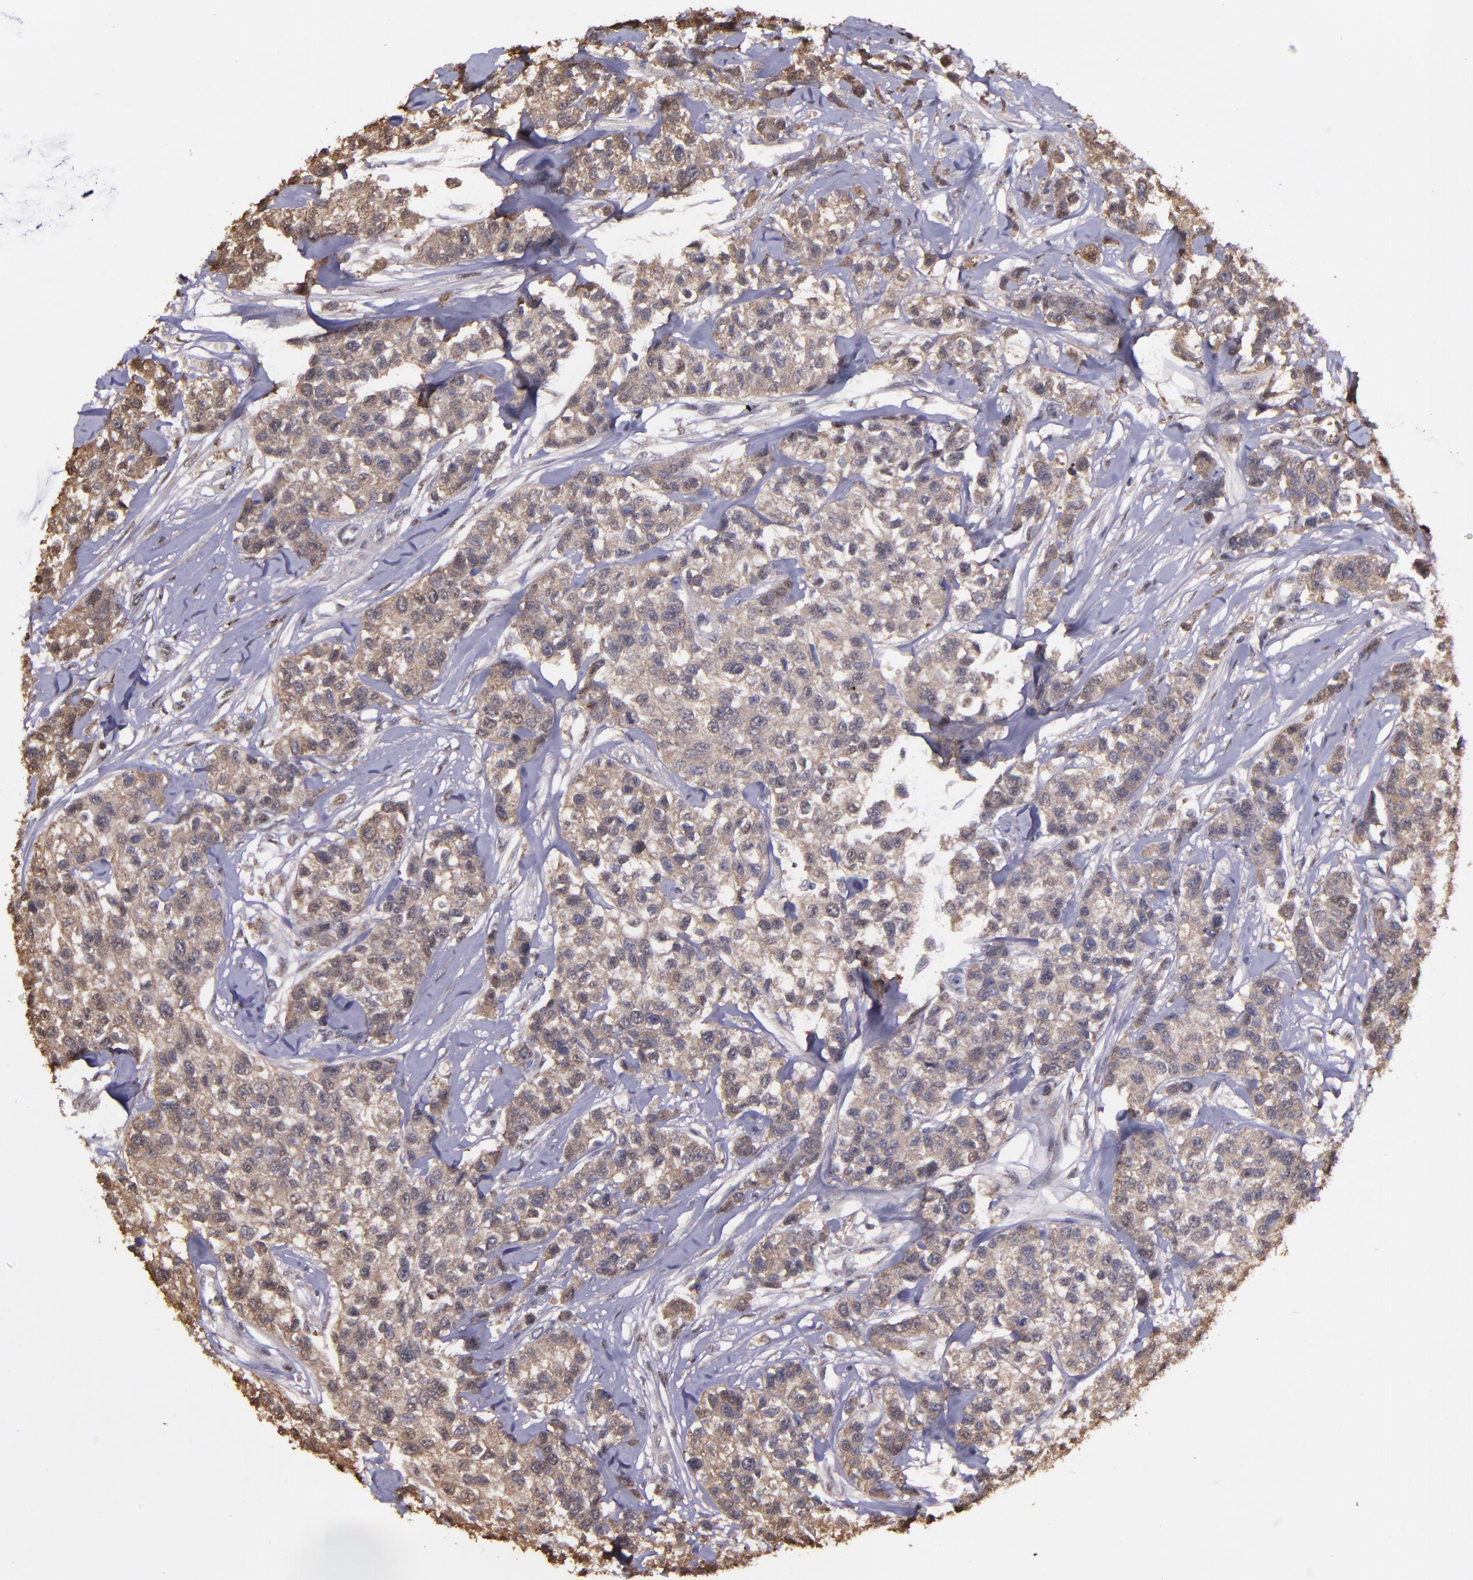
{"staining": {"intensity": "moderate", "quantity": ">75%", "location": "cytoplasmic/membranous"}, "tissue": "breast cancer", "cell_type": "Tumor cells", "image_type": "cancer", "snomed": [{"axis": "morphology", "description": "Duct carcinoma"}, {"axis": "topography", "description": "Breast"}], "caption": "Breast cancer was stained to show a protein in brown. There is medium levels of moderate cytoplasmic/membranous positivity in about >75% of tumor cells.", "gene": "SERPINF2", "patient": {"sex": "female", "age": 51}}